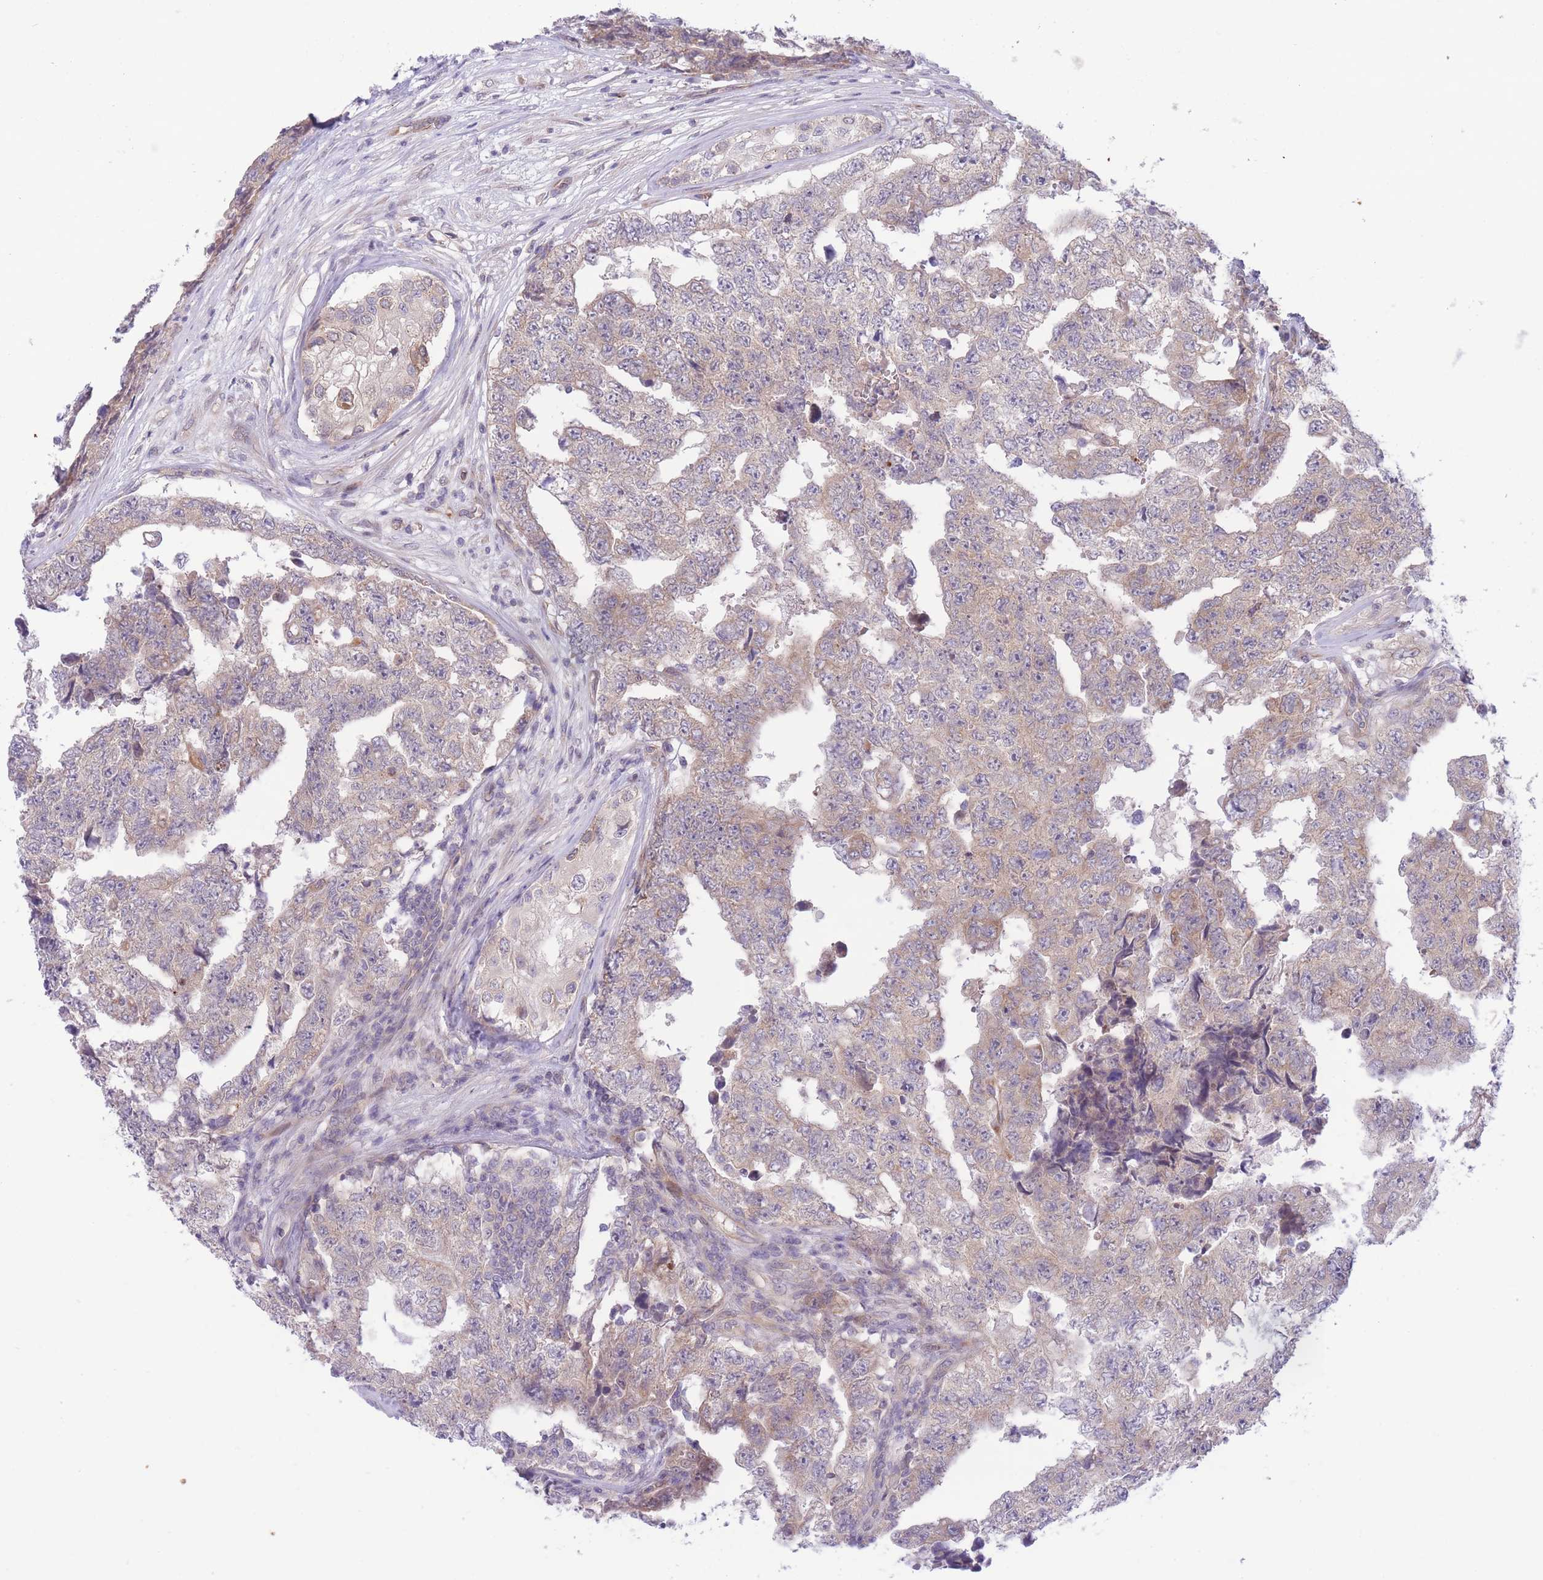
{"staining": {"intensity": "weak", "quantity": "25%-75%", "location": "cytoplasmic/membranous"}, "tissue": "testis cancer", "cell_type": "Tumor cells", "image_type": "cancer", "snomed": [{"axis": "morphology", "description": "Carcinoma, Embryonal, NOS"}, {"axis": "topography", "description": "Testis"}], "caption": "Protein staining of testis cancer (embryonal carcinoma) tissue displays weak cytoplasmic/membranous staining in about 25%-75% of tumor cells.", "gene": "CDC25B", "patient": {"sex": "male", "age": 25}}